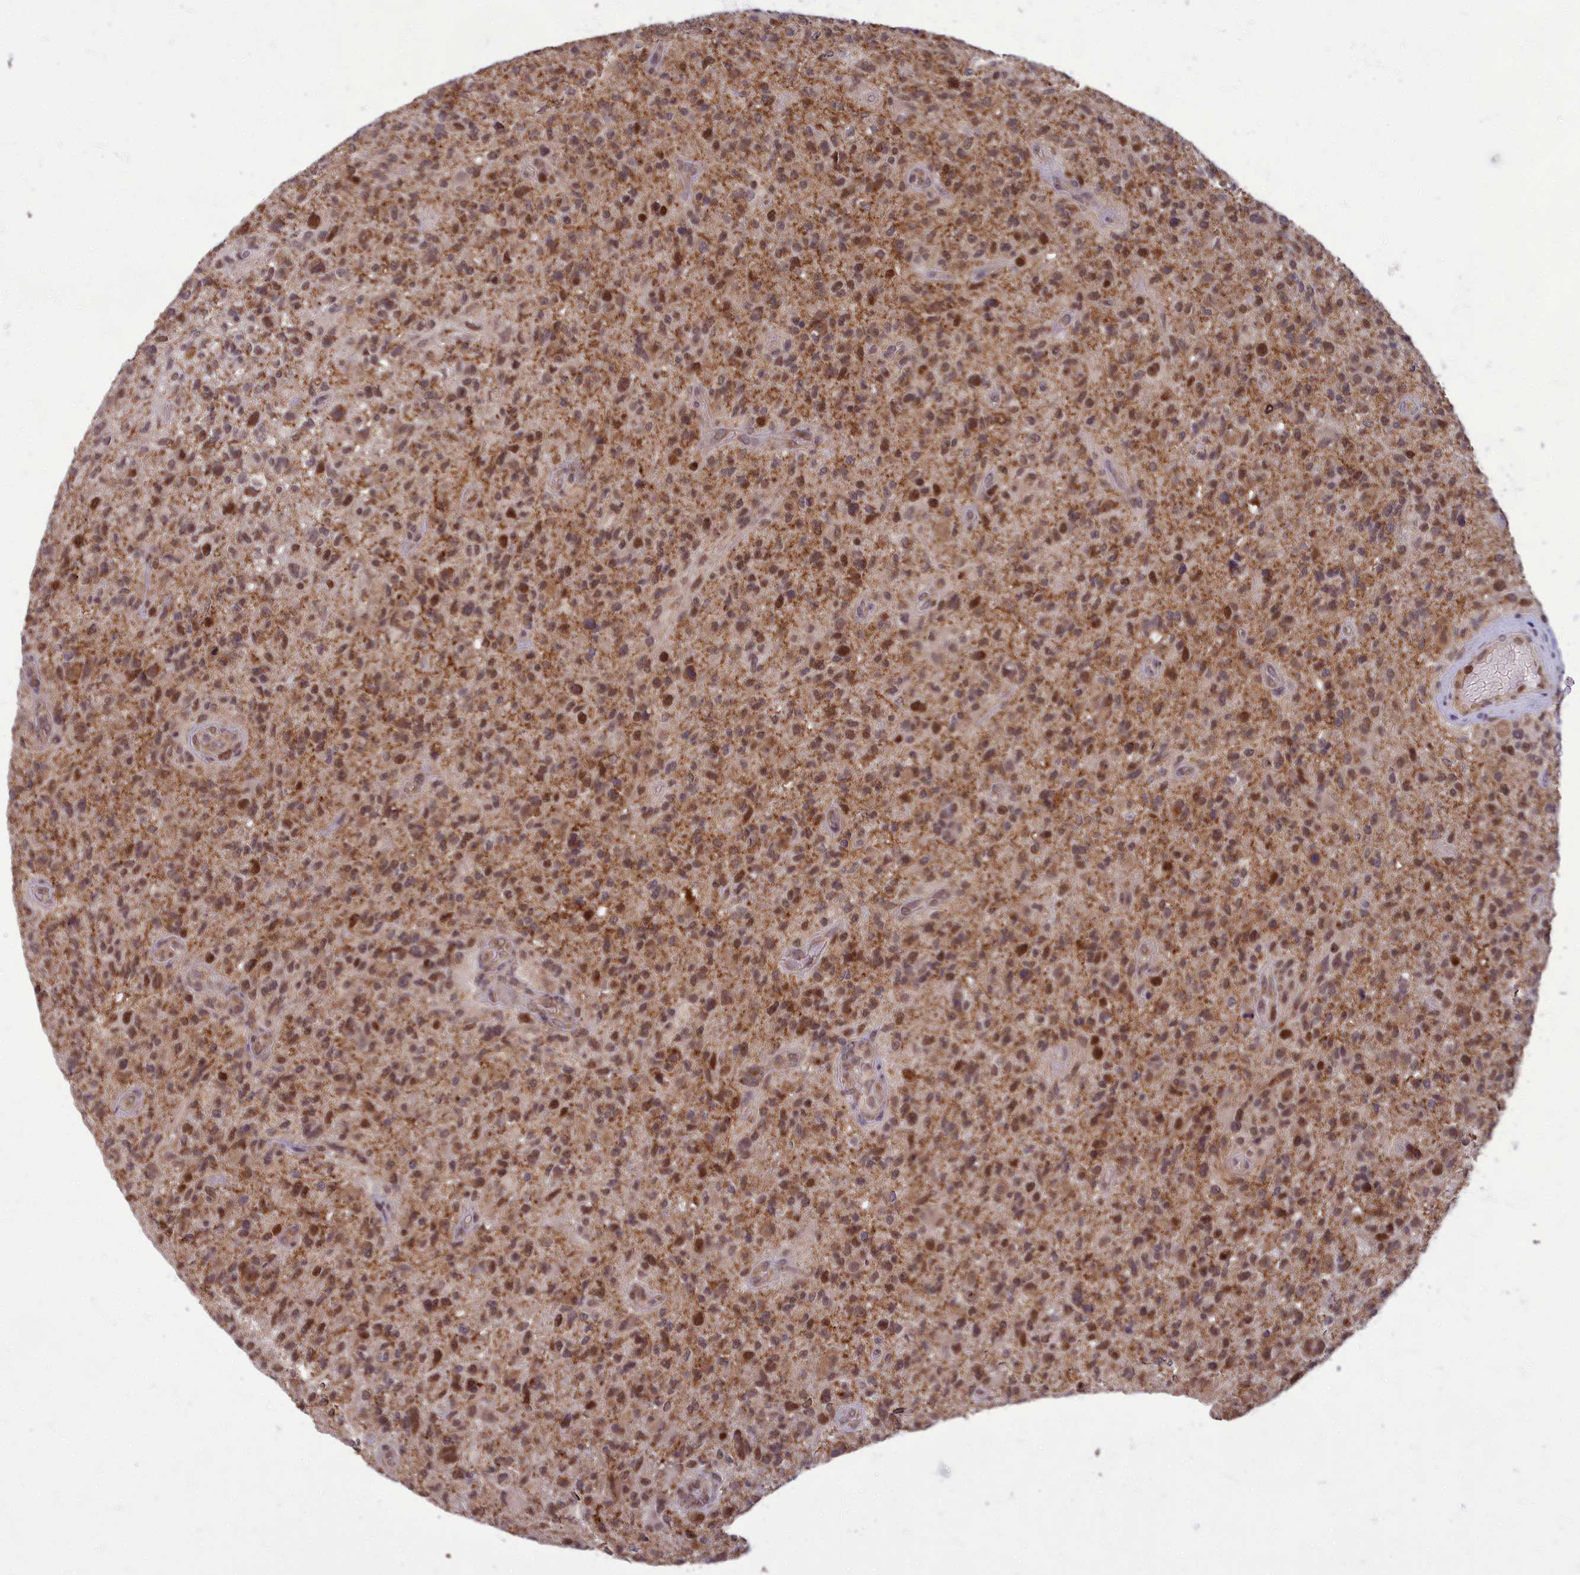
{"staining": {"intensity": "moderate", "quantity": ">75%", "location": "cytoplasmic/membranous,nuclear"}, "tissue": "glioma", "cell_type": "Tumor cells", "image_type": "cancer", "snomed": [{"axis": "morphology", "description": "Glioma, malignant, High grade"}, {"axis": "topography", "description": "Brain"}], "caption": "IHC micrograph of neoplastic tissue: human malignant high-grade glioma stained using immunohistochemistry (IHC) demonstrates medium levels of moderate protein expression localized specifically in the cytoplasmic/membranous and nuclear of tumor cells, appearing as a cytoplasmic/membranous and nuclear brown color.", "gene": "EARS2", "patient": {"sex": "male", "age": 47}}